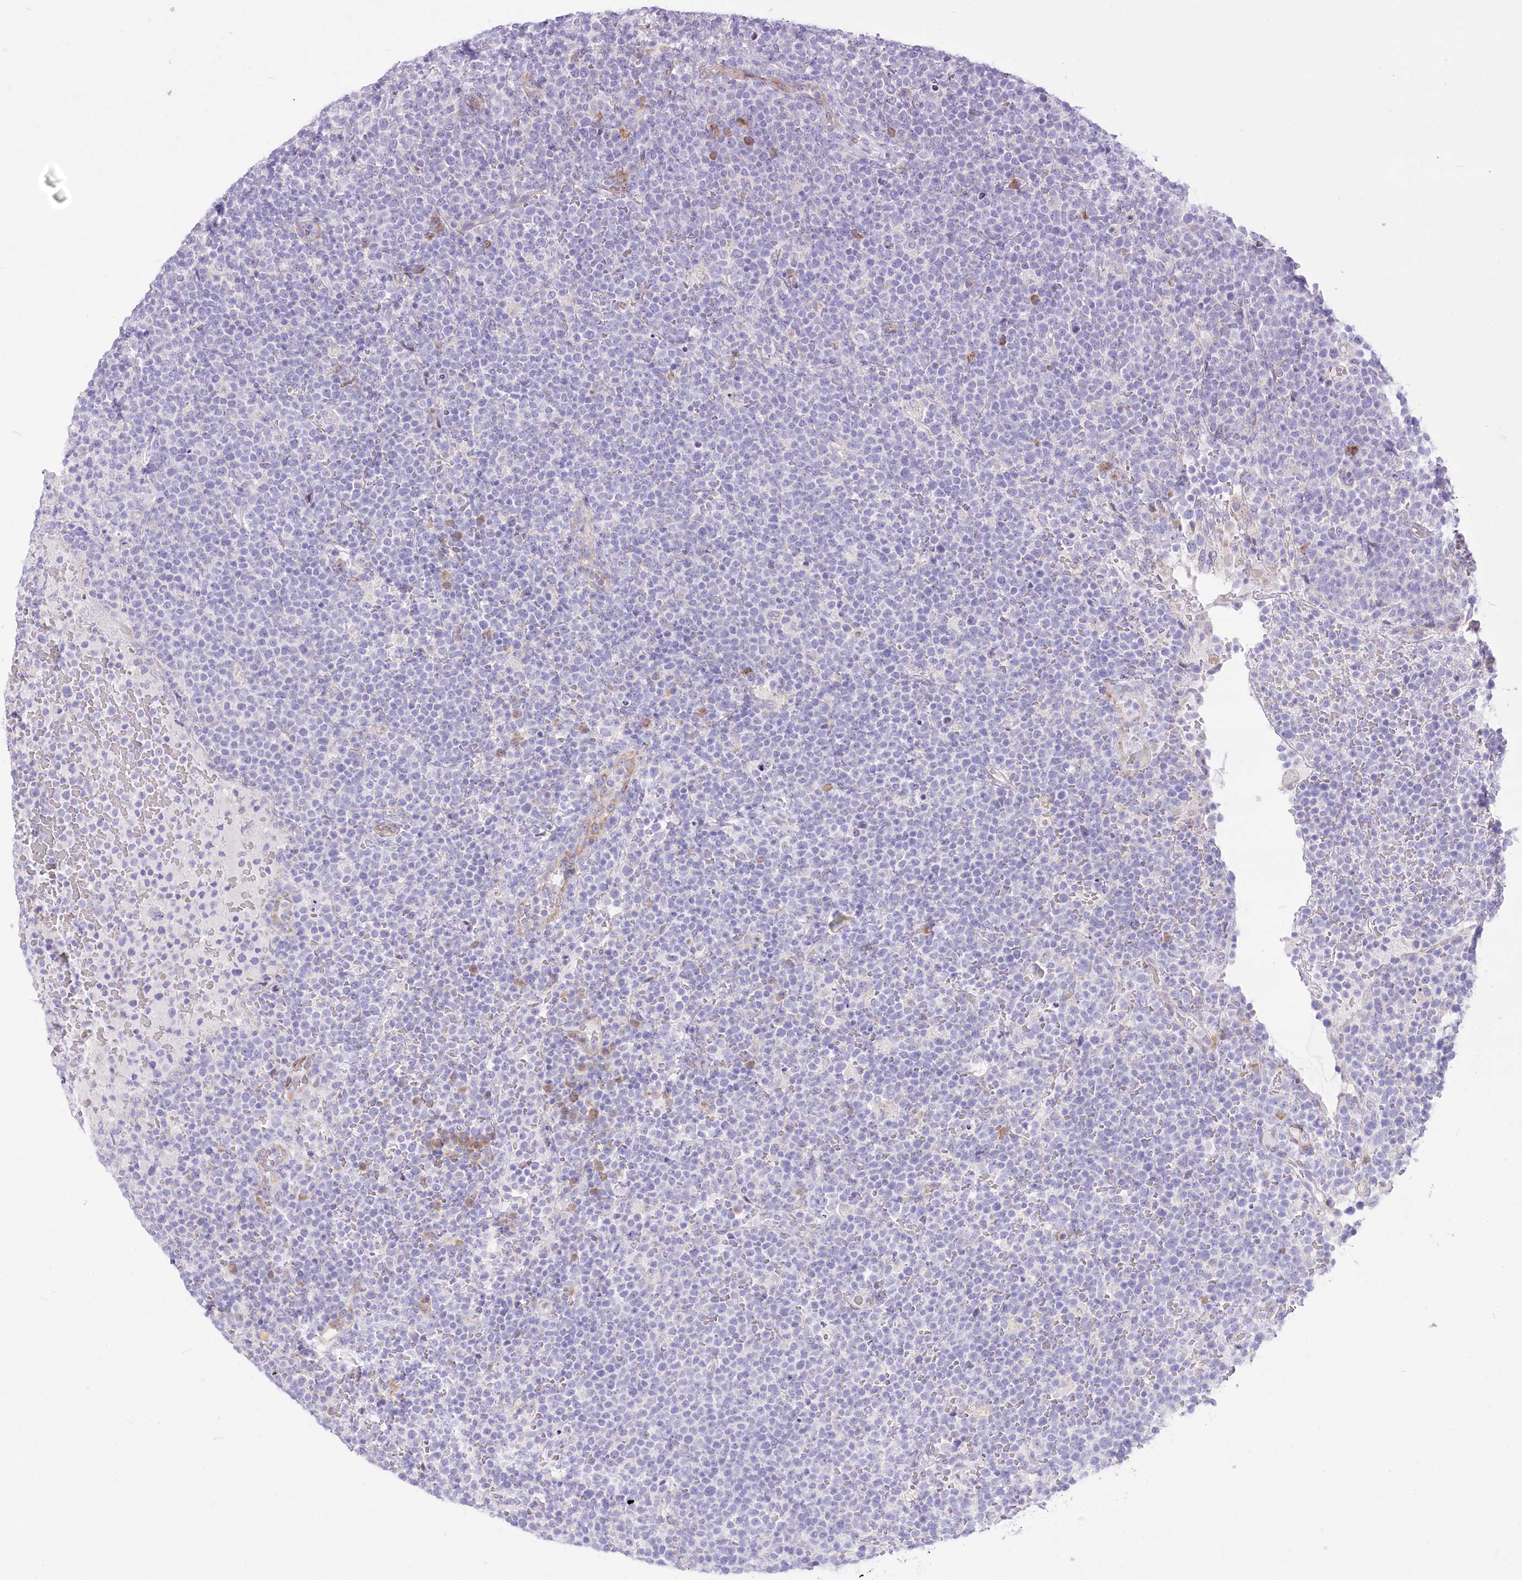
{"staining": {"intensity": "negative", "quantity": "none", "location": "none"}, "tissue": "lymphoma", "cell_type": "Tumor cells", "image_type": "cancer", "snomed": [{"axis": "morphology", "description": "Malignant lymphoma, non-Hodgkin's type, High grade"}, {"axis": "topography", "description": "Lymph node"}], "caption": "A histopathology image of malignant lymphoma, non-Hodgkin's type (high-grade) stained for a protein displays no brown staining in tumor cells. The staining is performed using DAB (3,3'-diaminobenzidine) brown chromogen with nuclei counter-stained in using hematoxylin.", "gene": "STT3B", "patient": {"sex": "male", "age": 61}}